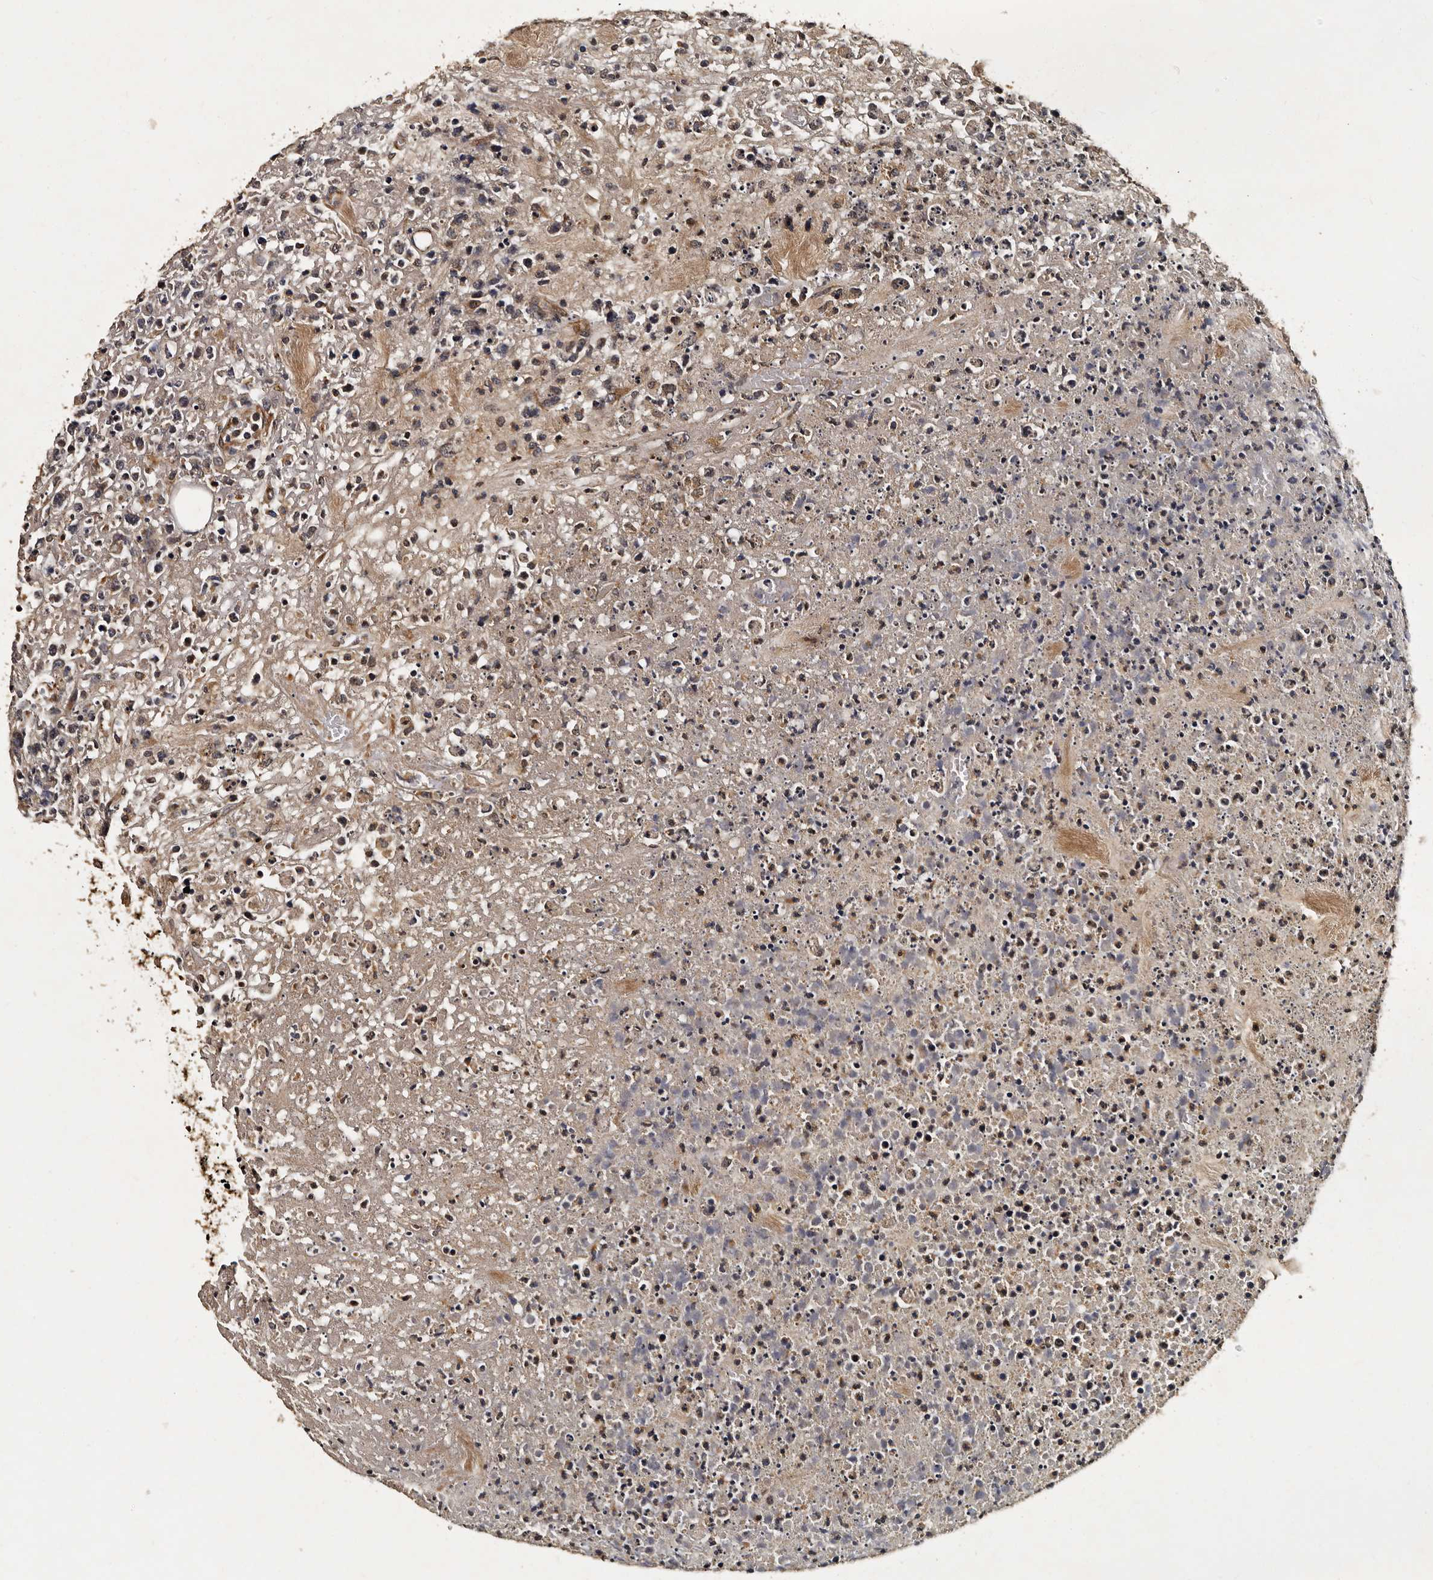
{"staining": {"intensity": "weak", "quantity": "<25%", "location": "nuclear"}, "tissue": "lymphoma", "cell_type": "Tumor cells", "image_type": "cancer", "snomed": [{"axis": "morphology", "description": "Malignant lymphoma, non-Hodgkin's type, High grade"}, {"axis": "topography", "description": "Colon"}], "caption": "This is an immunohistochemistry (IHC) micrograph of lymphoma. There is no positivity in tumor cells.", "gene": "CPNE3", "patient": {"sex": "female", "age": 53}}